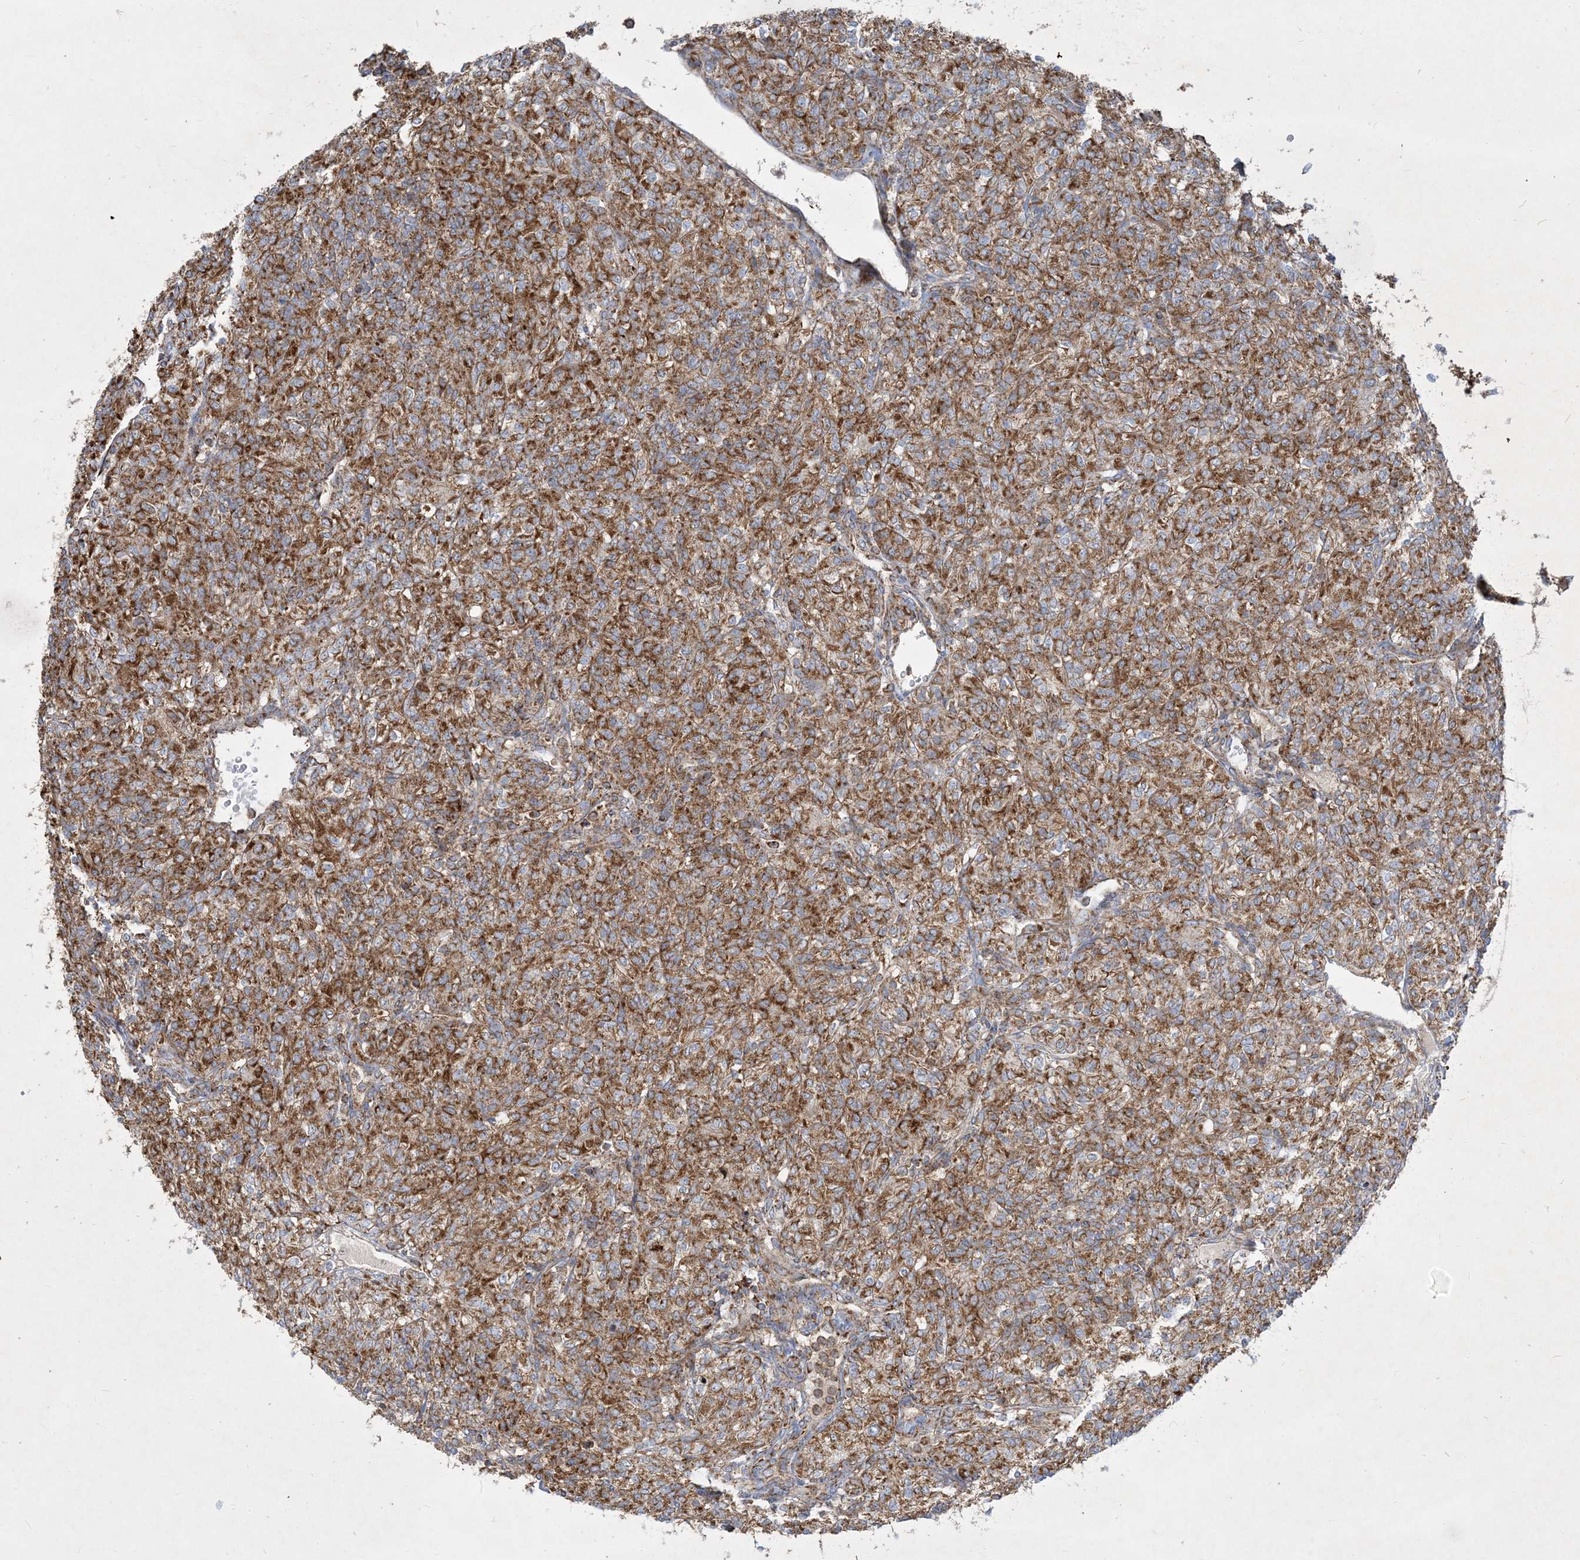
{"staining": {"intensity": "strong", "quantity": ">75%", "location": "cytoplasmic/membranous"}, "tissue": "renal cancer", "cell_type": "Tumor cells", "image_type": "cancer", "snomed": [{"axis": "morphology", "description": "Adenocarcinoma, NOS"}, {"axis": "topography", "description": "Kidney"}], "caption": "Immunohistochemical staining of human renal cancer (adenocarcinoma) exhibits strong cytoplasmic/membranous protein staining in about >75% of tumor cells.", "gene": "BEND4", "patient": {"sex": "male", "age": 77}}